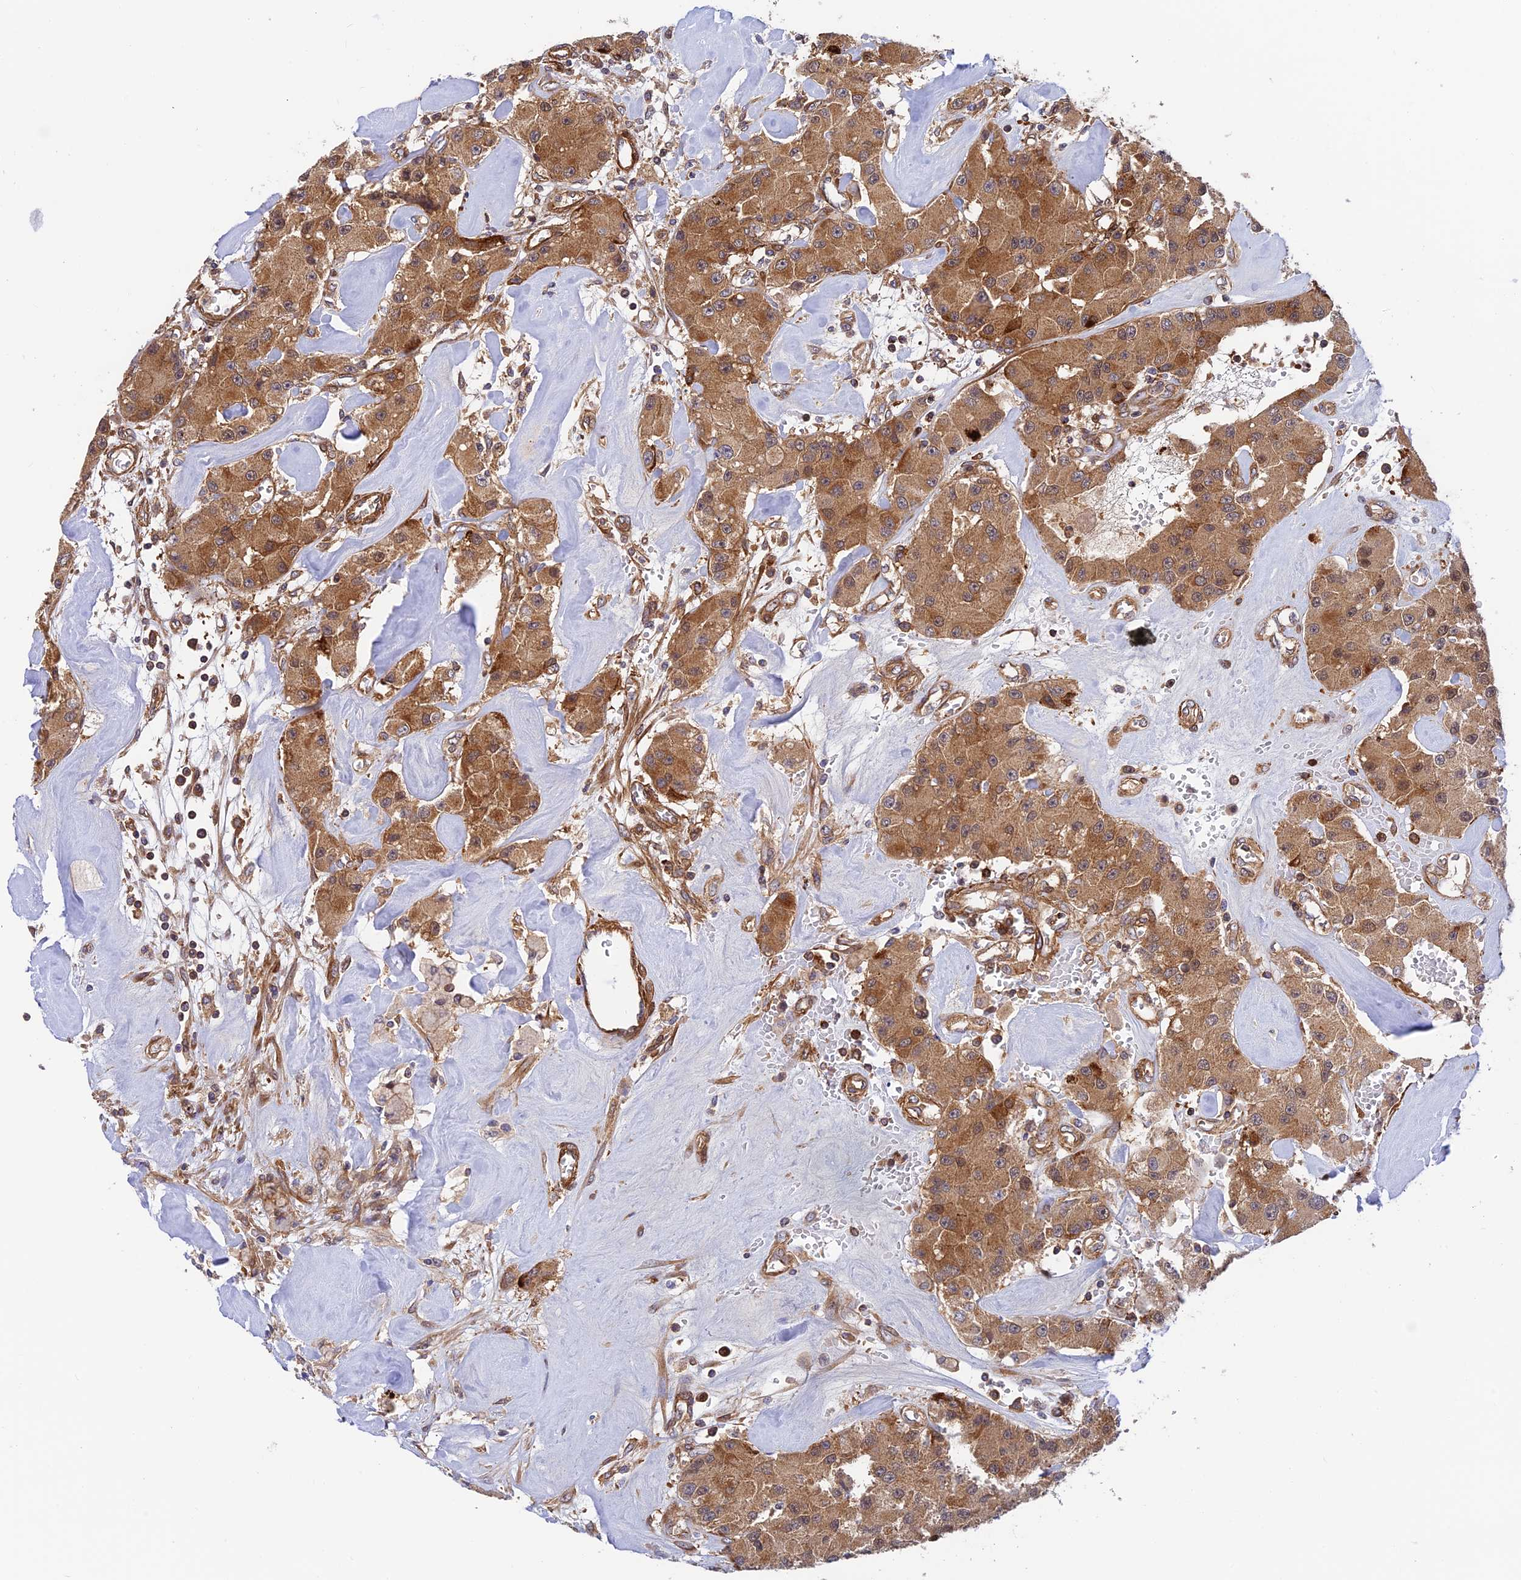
{"staining": {"intensity": "moderate", "quantity": ">75%", "location": "cytoplasmic/membranous"}, "tissue": "carcinoid", "cell_type": "Tumor cells", "image_type": "cancer", "snomed": [{"axis": "morphology", "description": "Carcinoid, malignant, NOS"}, {"axis": "topography", "description": "Pancreas"}], "caption": "This is an image of IHC staining of malignant carcinoid, which shows moderate positivity in the cytoplasmic/membranous of tumor cells.", "gene": "EVI5L", "patient": {"sex": "male", "age": 41}}